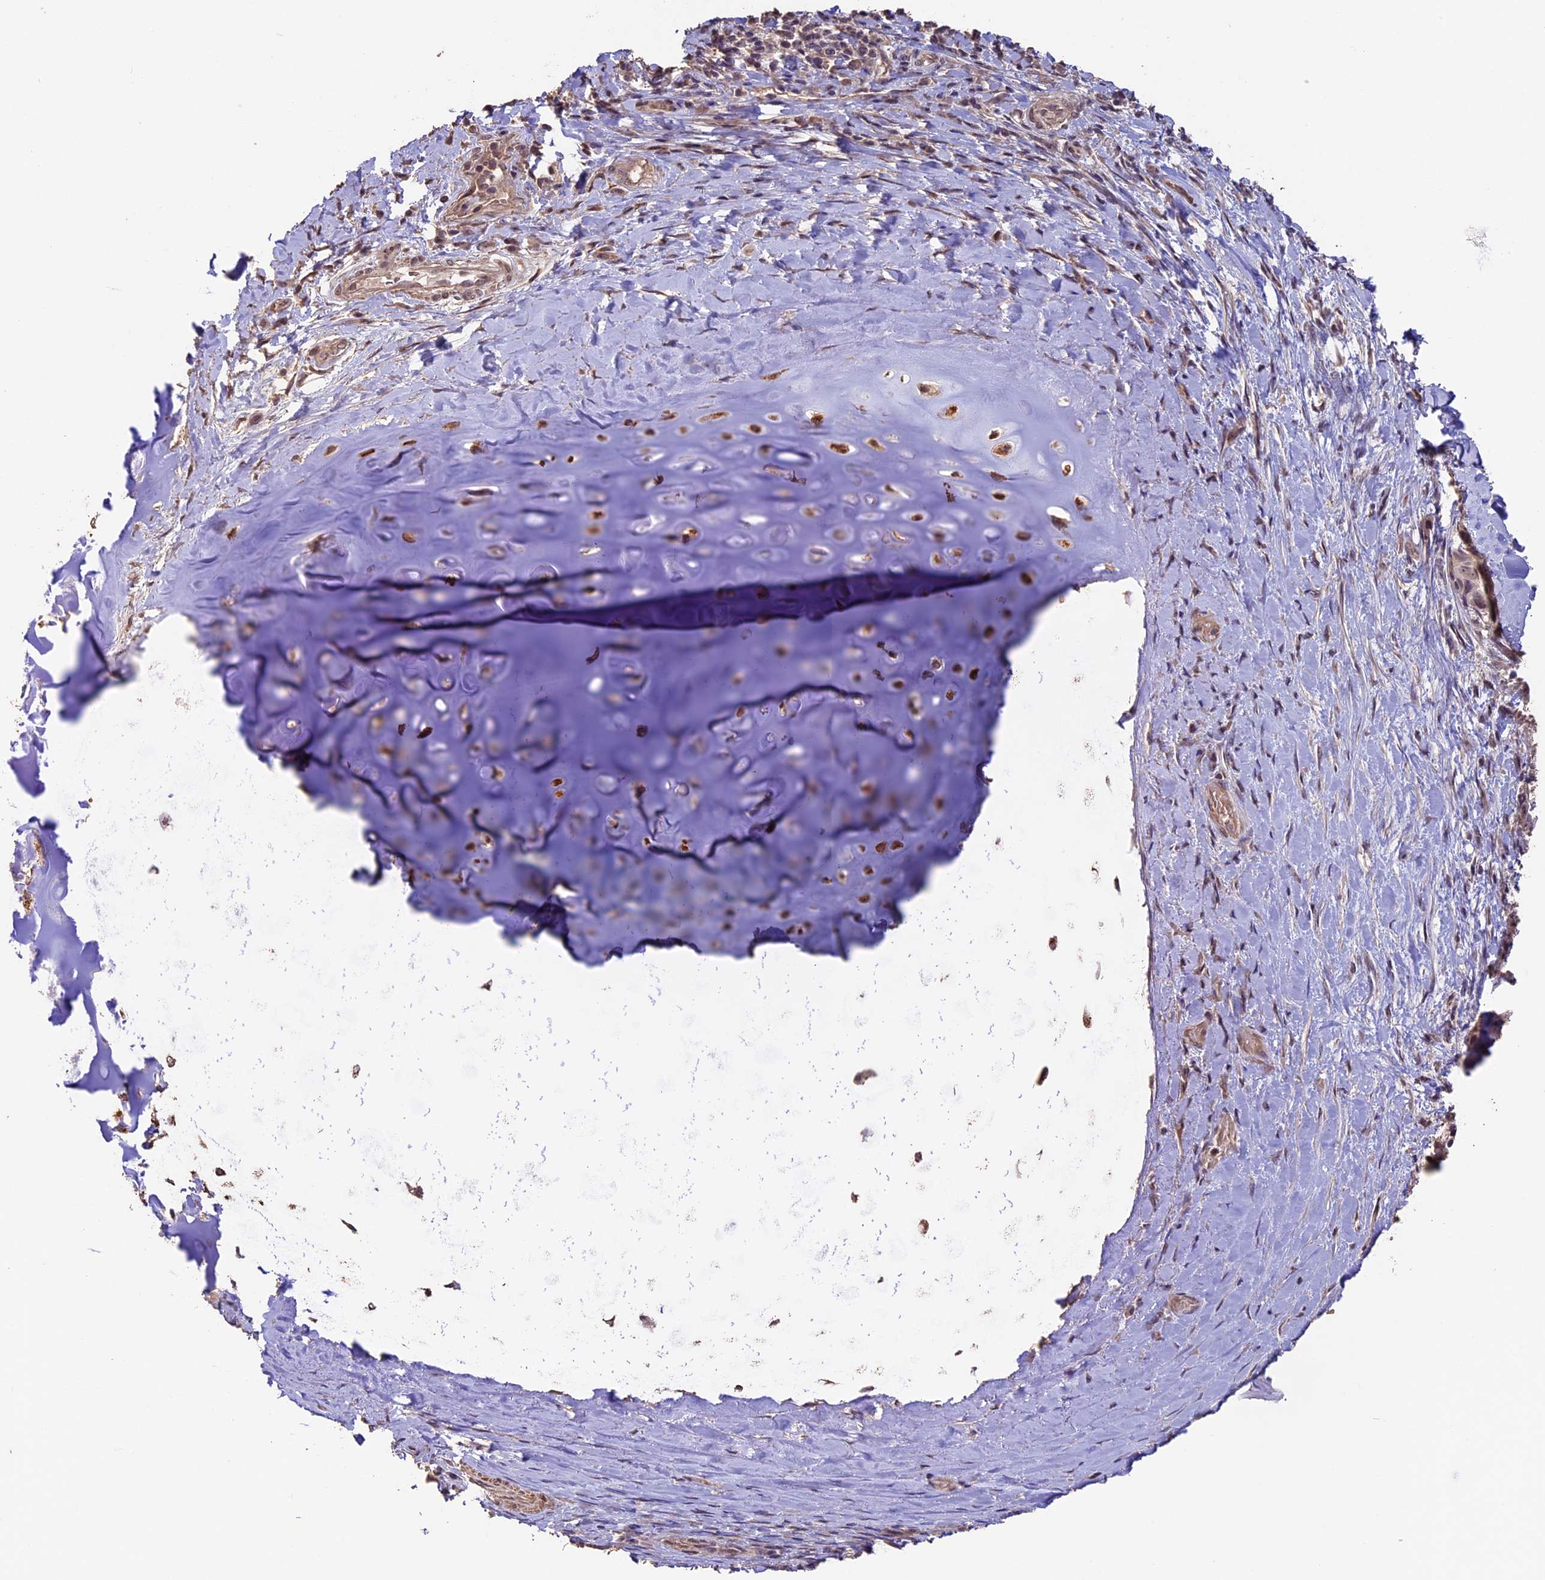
{"staining": {"intensity": "weak", "quantity": ">75%", "location": "cytoplasmic/membranous"}, "tissue": "adipose tissue", "cell_type": "Adipocytes", "image_type": "normal", "snomed": [{"axis": "morphology", "description": "Normal tissue, NOS"}, {"axis": "morphology", "description": "Squamous cell carcinoma, NOS"}, {"axis": "topography", "description": "Bronchus"}, {"axis": "topography", "description": "Lung"}], "caption": "Immunohistochemical staining of unremarkable adipose tissue demonstrates low levels of weak cytoplasmic/membranous expression in about >75% of adipocytes. Nuclei are stained in blue.", "gene": "GNB5", "patient": {"sex": "male", "age": 64}}